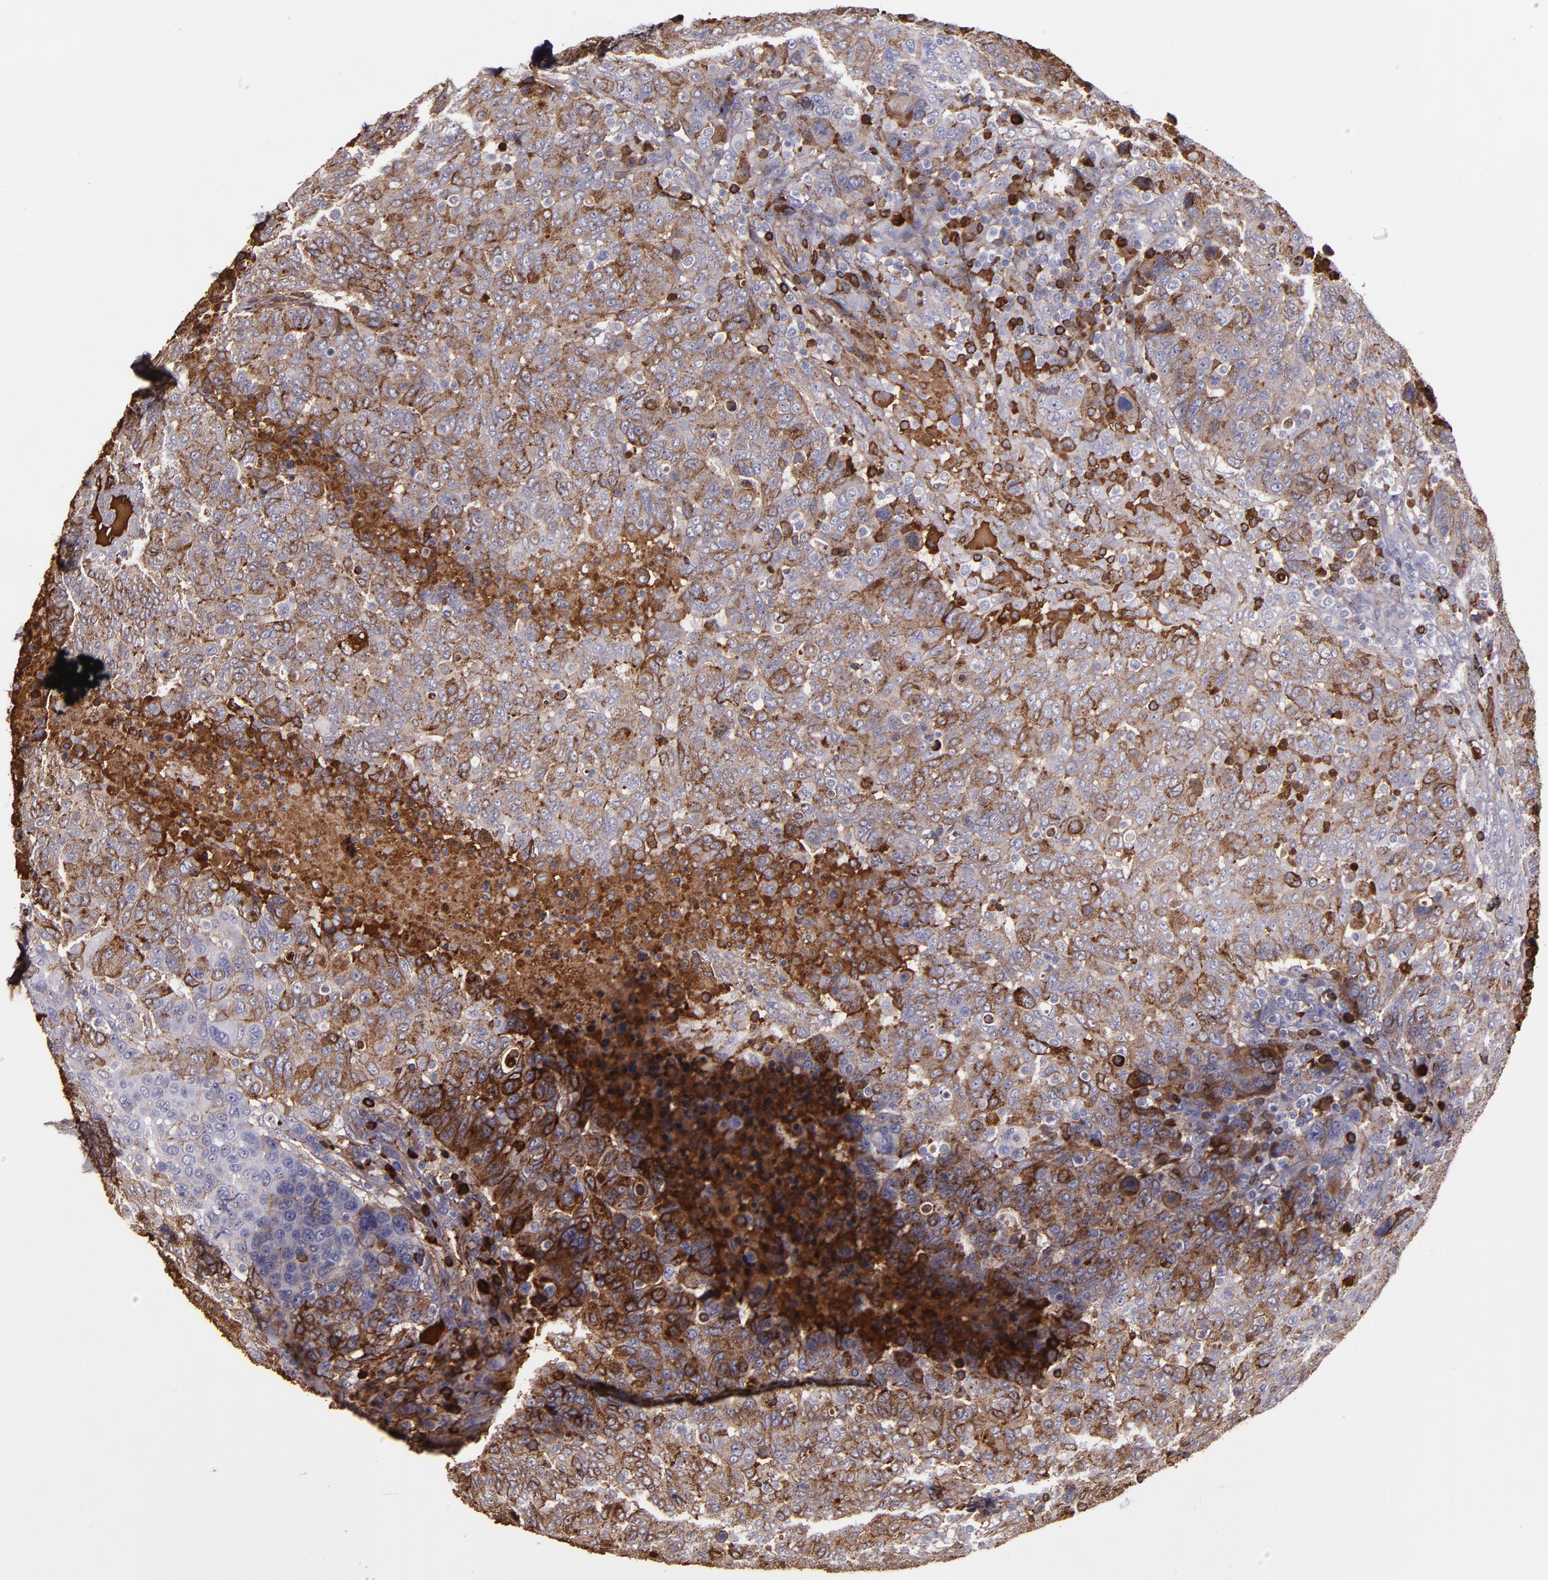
{"staining": {"intensity": "moderate", "quantity": "25%-75%", "location": "cytoplasmic/membranous"}, "tissue": "breast cancer", "cell_type": "Tumor cells", "image_type": "cancer", "snomed": [{"axis": "morphology", "description": "Duct carcinoma"}, {"axis": "topography", "description": "Breast"}], "caption": "Breast infiltrating ductal carcinoma tissue demonstrates moderate cytoplasmic/membranous expression in about 25%-75% of tumor cells The protein of interest is stained brown, and the nuclei are stained in blue (DAB (3,3'-diaminobenzidine) IHC with brightfield microscopy, high magnification).", "gene": "A2M", "patient": {"sex": "female", "age": 37}}